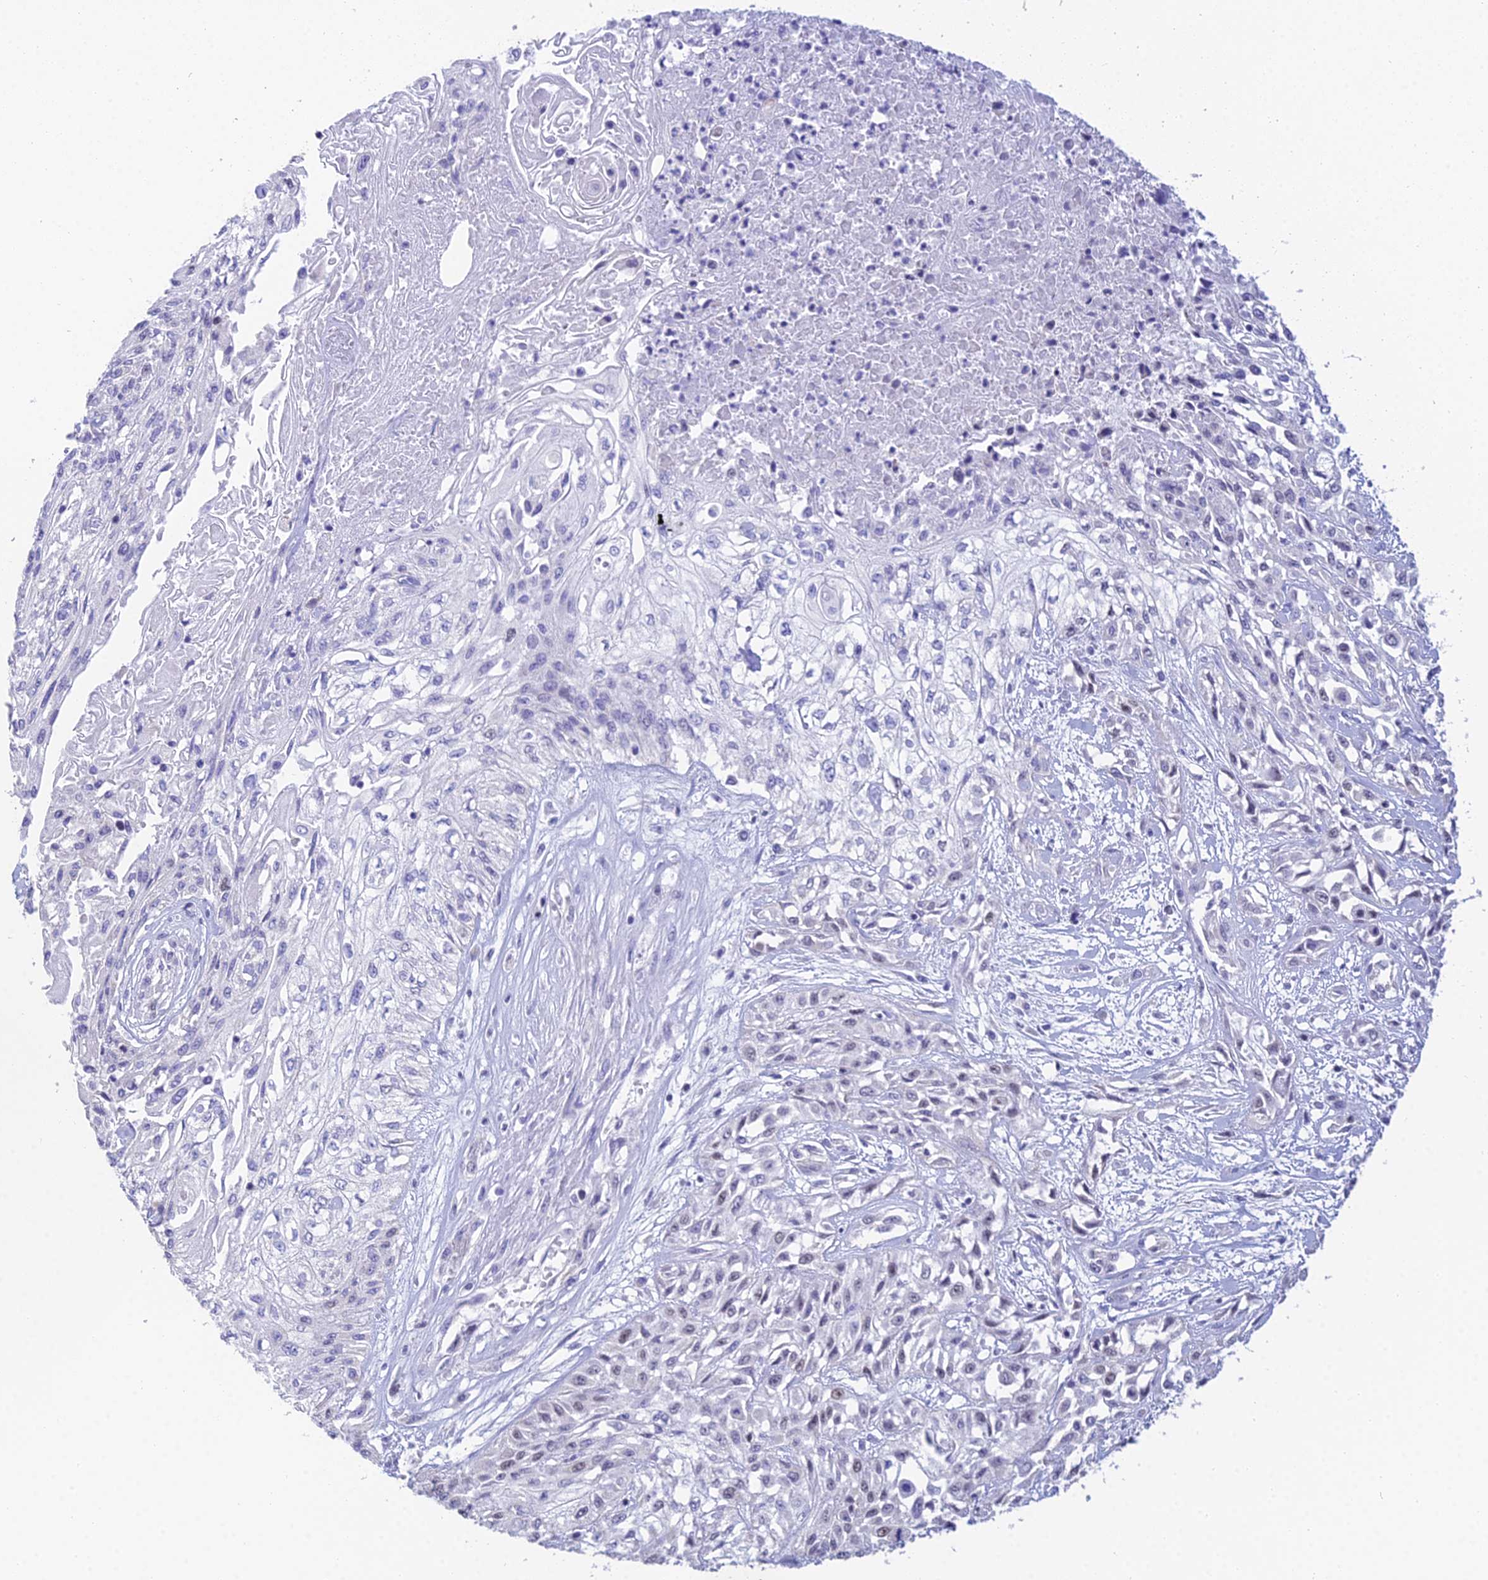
{"staining": {"intensity": "negative", "quantity": "none", "location": "none"}, "tissue": "skin cancer", "cell_type": "Tumor cells", "image_type": "cancer", "snomed": [{"axis": "morphology", "description": "Squamous cell carcinoma, NOS"}, {"axis": "morphology", "description": "Squamous cell carcinoma, metastatic, NOS"}, {"axis": "topography", "description": "Skin"}, {"axis": "topography", "description": "Lymph node"}], "caption": "Immunohistochemistry (IHC) of squamous cell carcinoma (skin) displays no positivity in tumor cells.", "gene": "MCM2", "patient": {"sex": "male", "age": 75}}